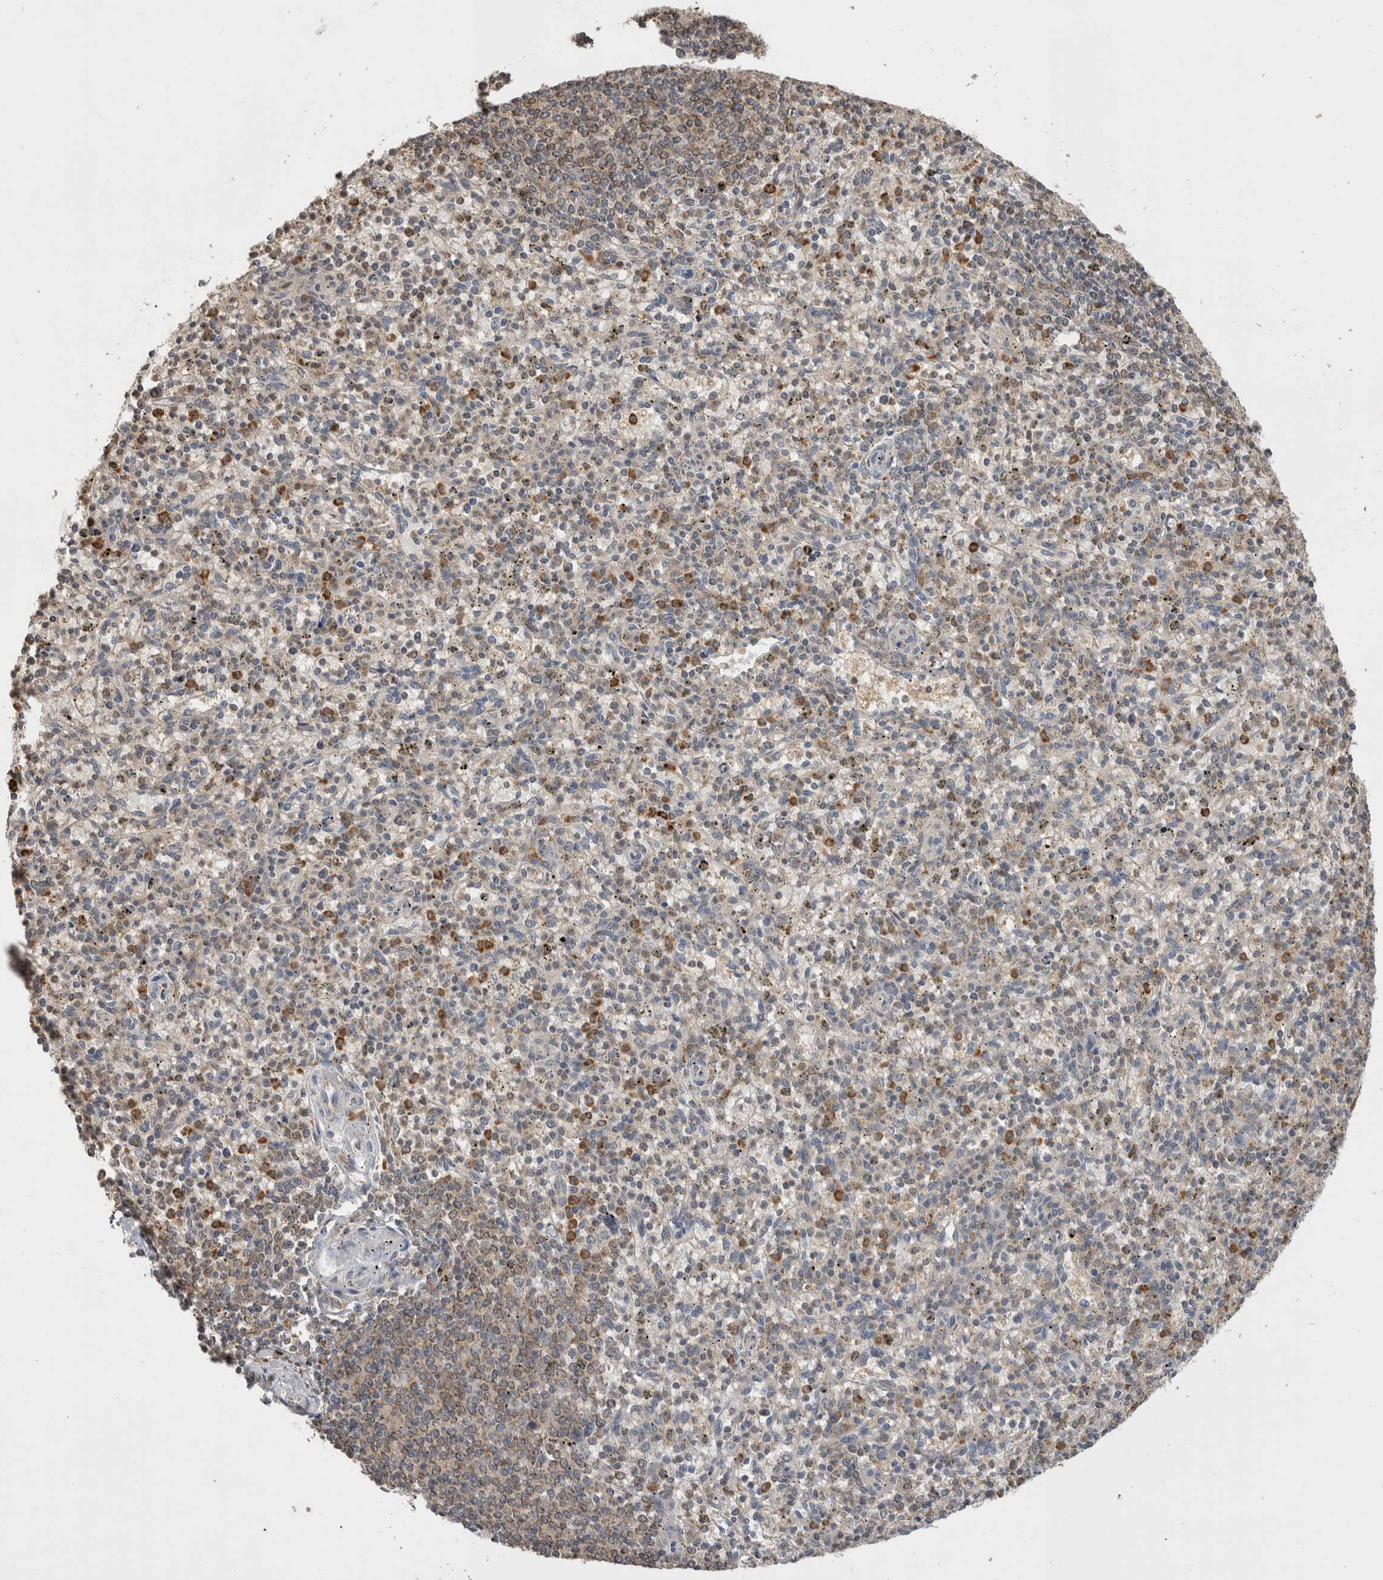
{"staining": {"intensity": "moderate", "quantity": "<25%", "location": "cytoplasmic/membranous"}, "tissue": "spleen", "cell_type": "Cells in red pulp", "image_type": "normal", "snomed": [{"axis": "morphology", "description": "Normal tissue, NOS"}, {"axis": "topography", "description": "Spleen"}], "caption": "IHC (DAB) staining of normal human spleen demonstrates moderate cytoplasmic/membranous protein positivity in about <25% of cells in red pulp.", "gene": "PREP", "patient": {"sex": "male", "age": 72}}